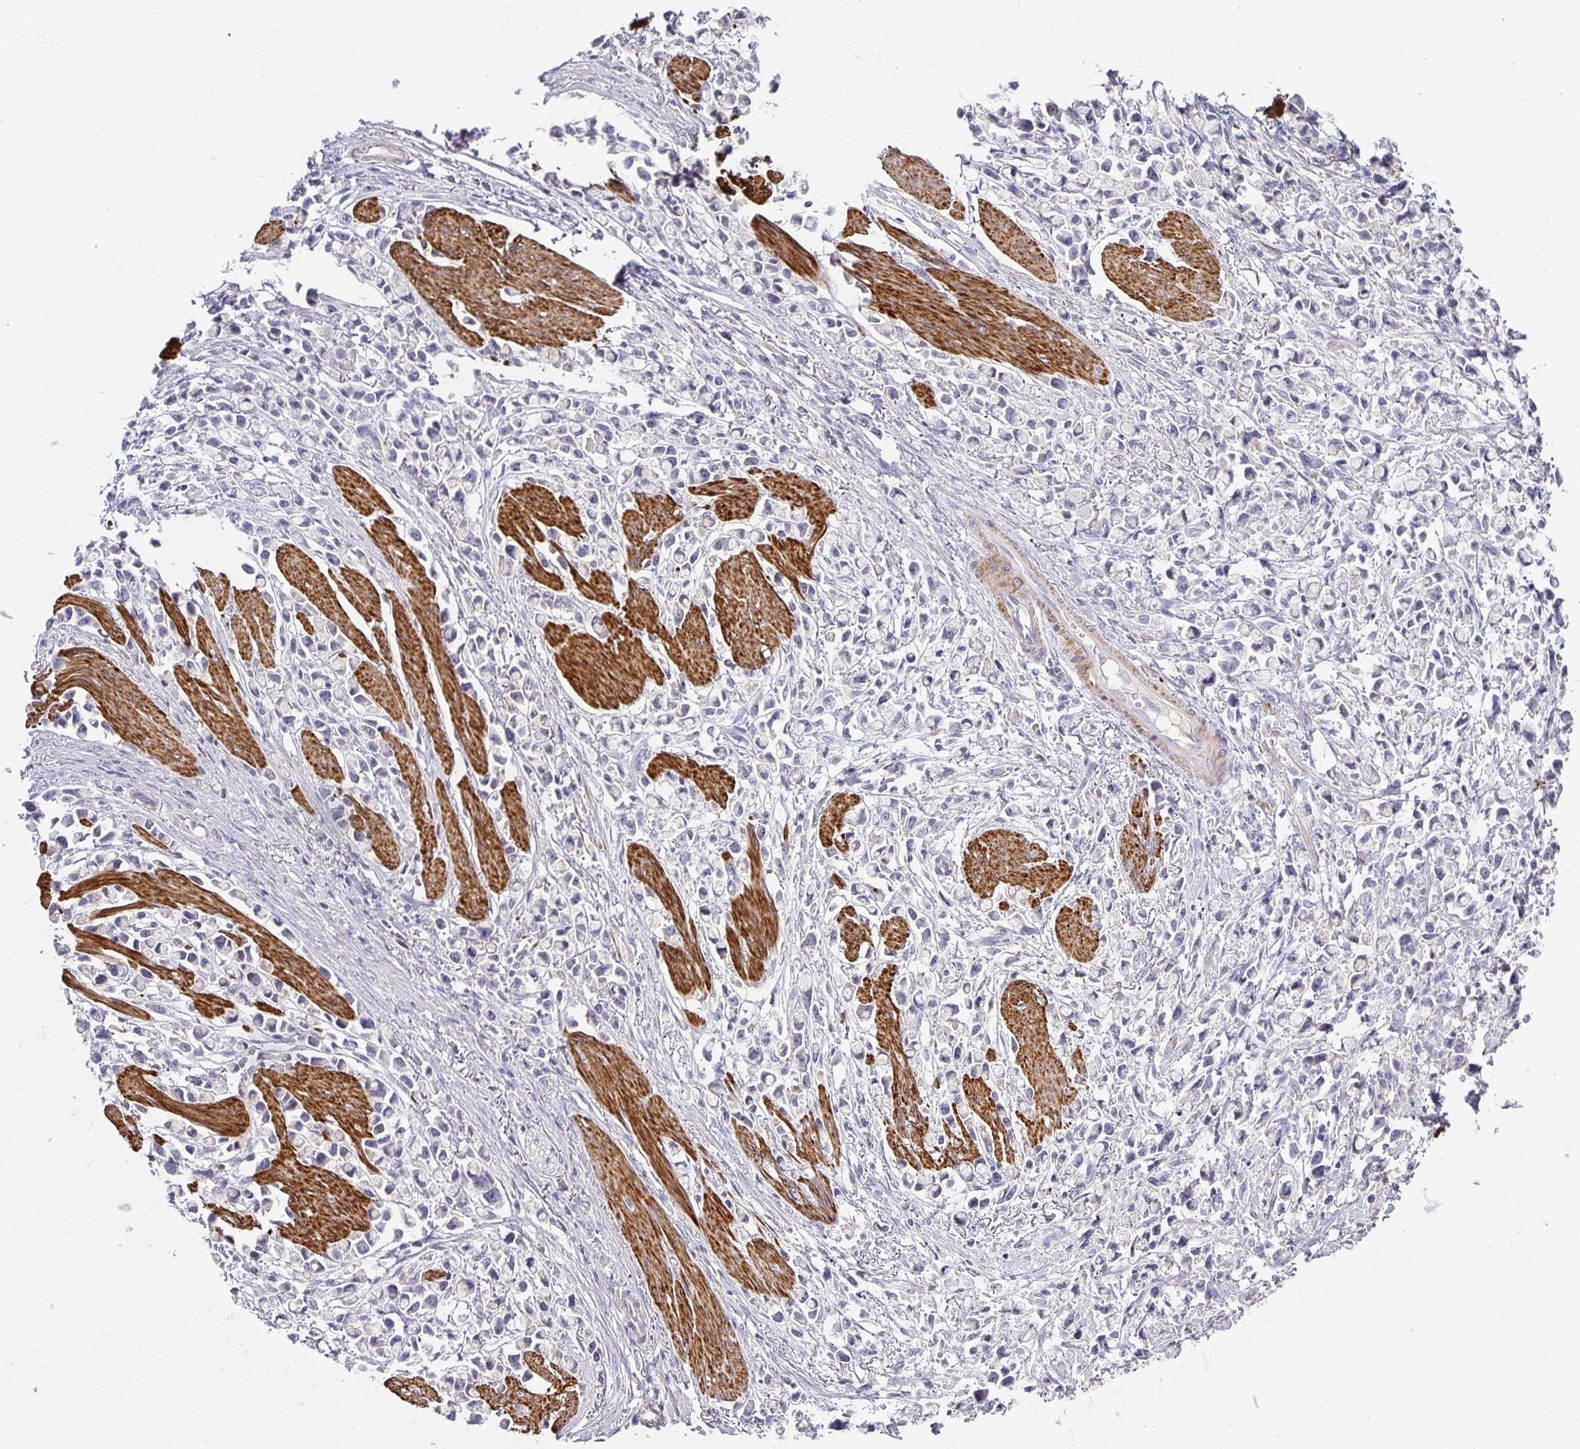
{"staining": {"intensity": "negative", "quantity": "none", "location": "none"}, "tissue": "stomach cancer", "cell_type": "Tumor cells", "image_type": "cancer", "snomed": [{"axis": "morphology", "description": "Adenocarcinoma, NOS"}, {"axis": "topography", "description": "Stomach"}], "caption": "Tumor cells show no significant staining in stomach cancer (adenocarcinoma).", "gene": "CA12", "patient": {"sex": "female", "age": 81}}